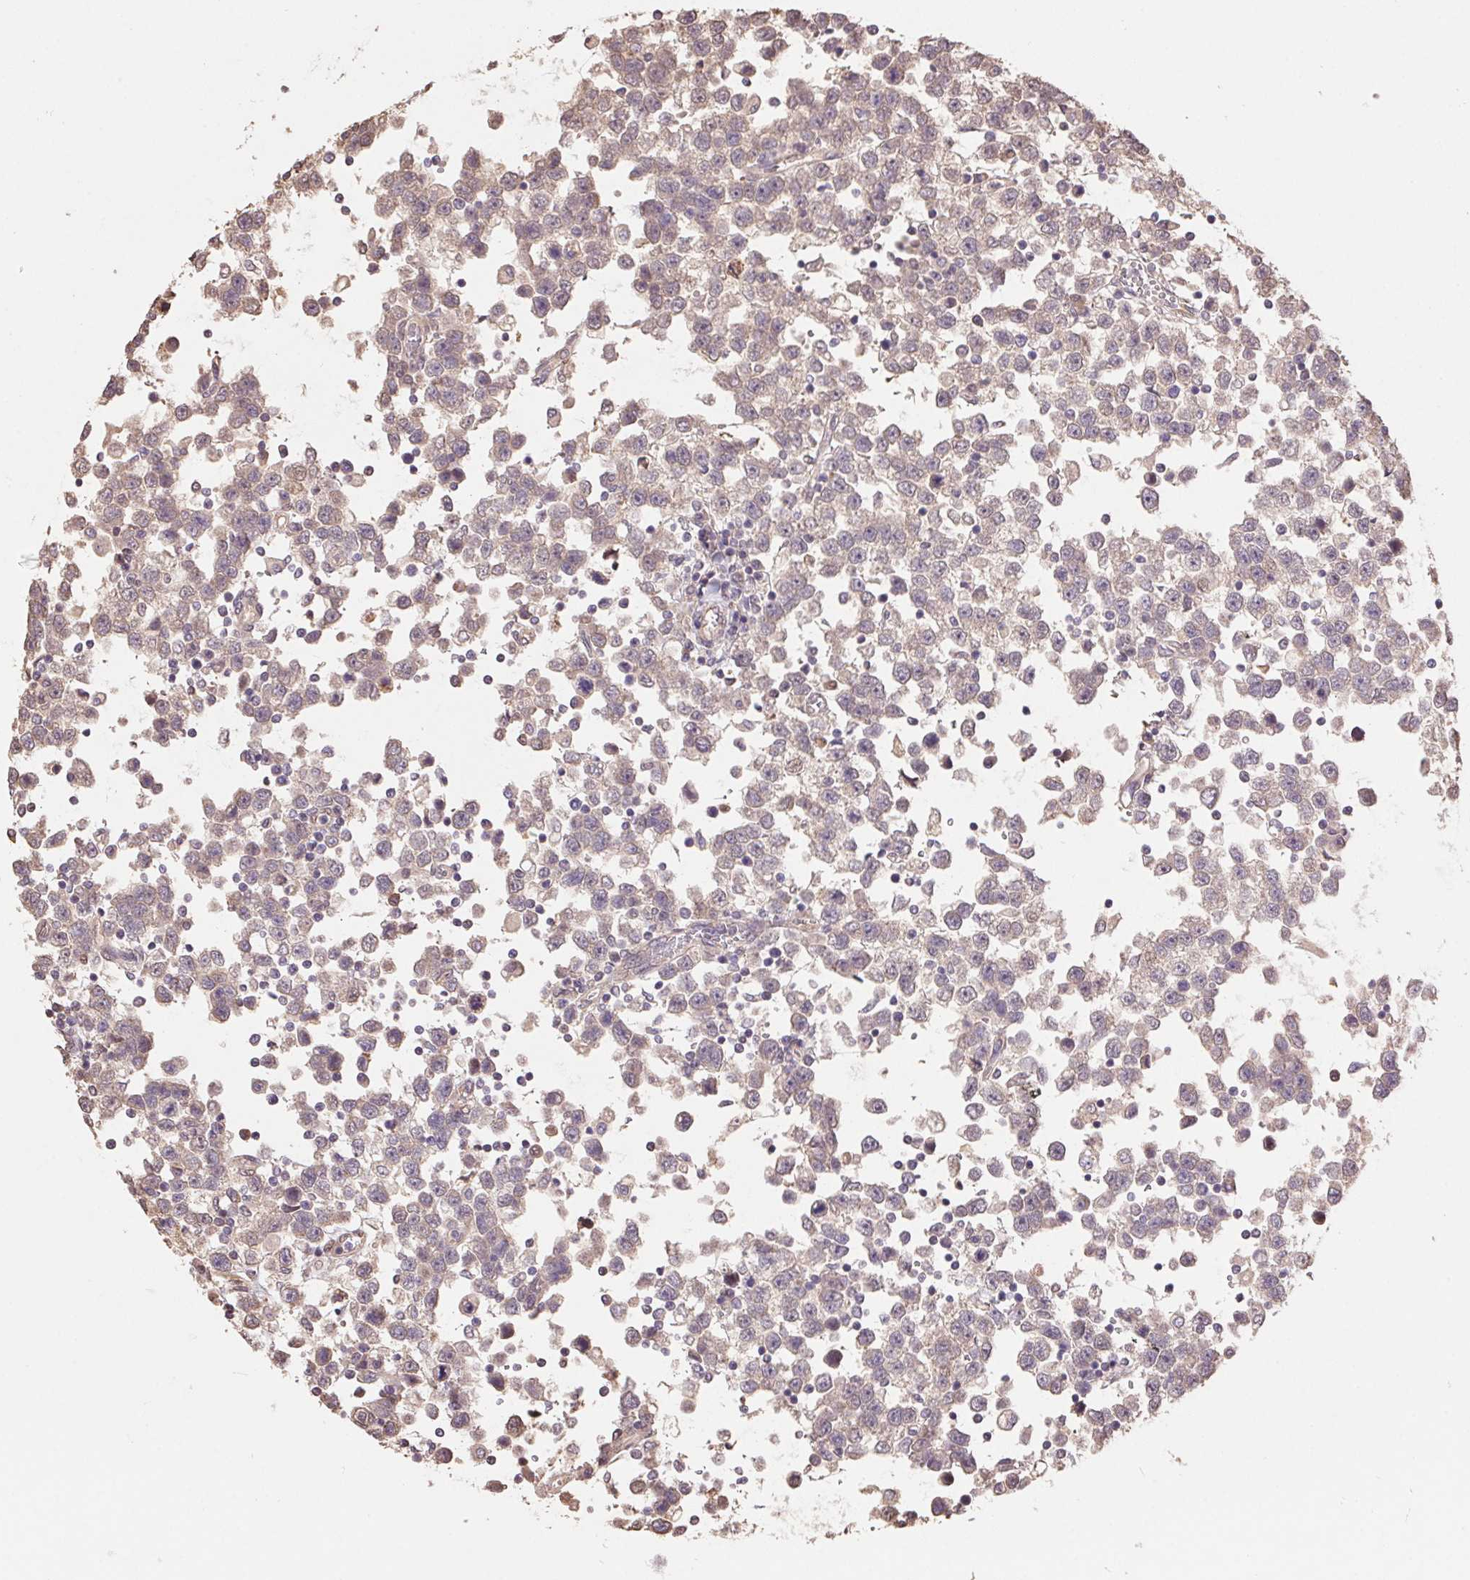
{"staining": {"intensity": "weak", "quantity": ">75%", "location": "cytoplasmic/membranous,nuclear"}, "tissue": "testis cancer", "cell_type": "Tumor cells", "image_type": "cancer", "snomed": [{"axis": "morphology", "description": "Seminoma, NOS"}, {"axis": "topography", "description": "Testis"}], "caption": "Immunohistochemical staining of human seminoma (testis) shows low levels of weak cytoplasmic/membranous and nuclear expression in about >75% of tumor cells.", "gene": "CUTA", "patient": {"sex": "male", "age": 34}}